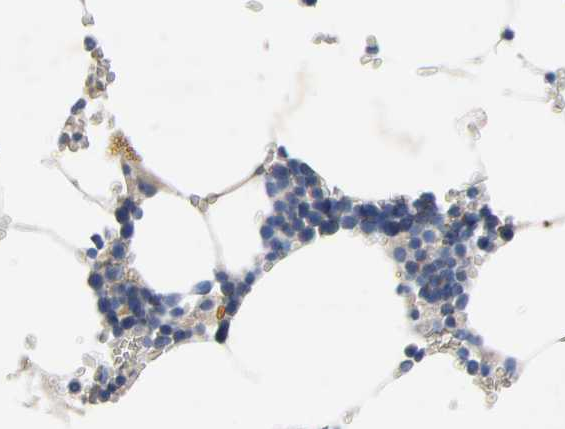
{"staining": {"intensity": "negative", "quantity": "none", "location": "none"}, "tissue": "bone marrow", "cell_type": "Hematopoietic cells", "image_type": "normal", "snomed": [{"axis": "morphology", "description": "Normal tissue, NOS"}, {"axis": "topography", "description": "Bone marrow"}], "caption": "Immunohistochemistry (IHC) photomicrograph of normal human bone marrow stained for a protein (brown), which shows no expression in hematopoietic cells. (DAB IHC, high magnification).", "gene": "RBP1", "patient": {"sex": "male", "age": 70}}